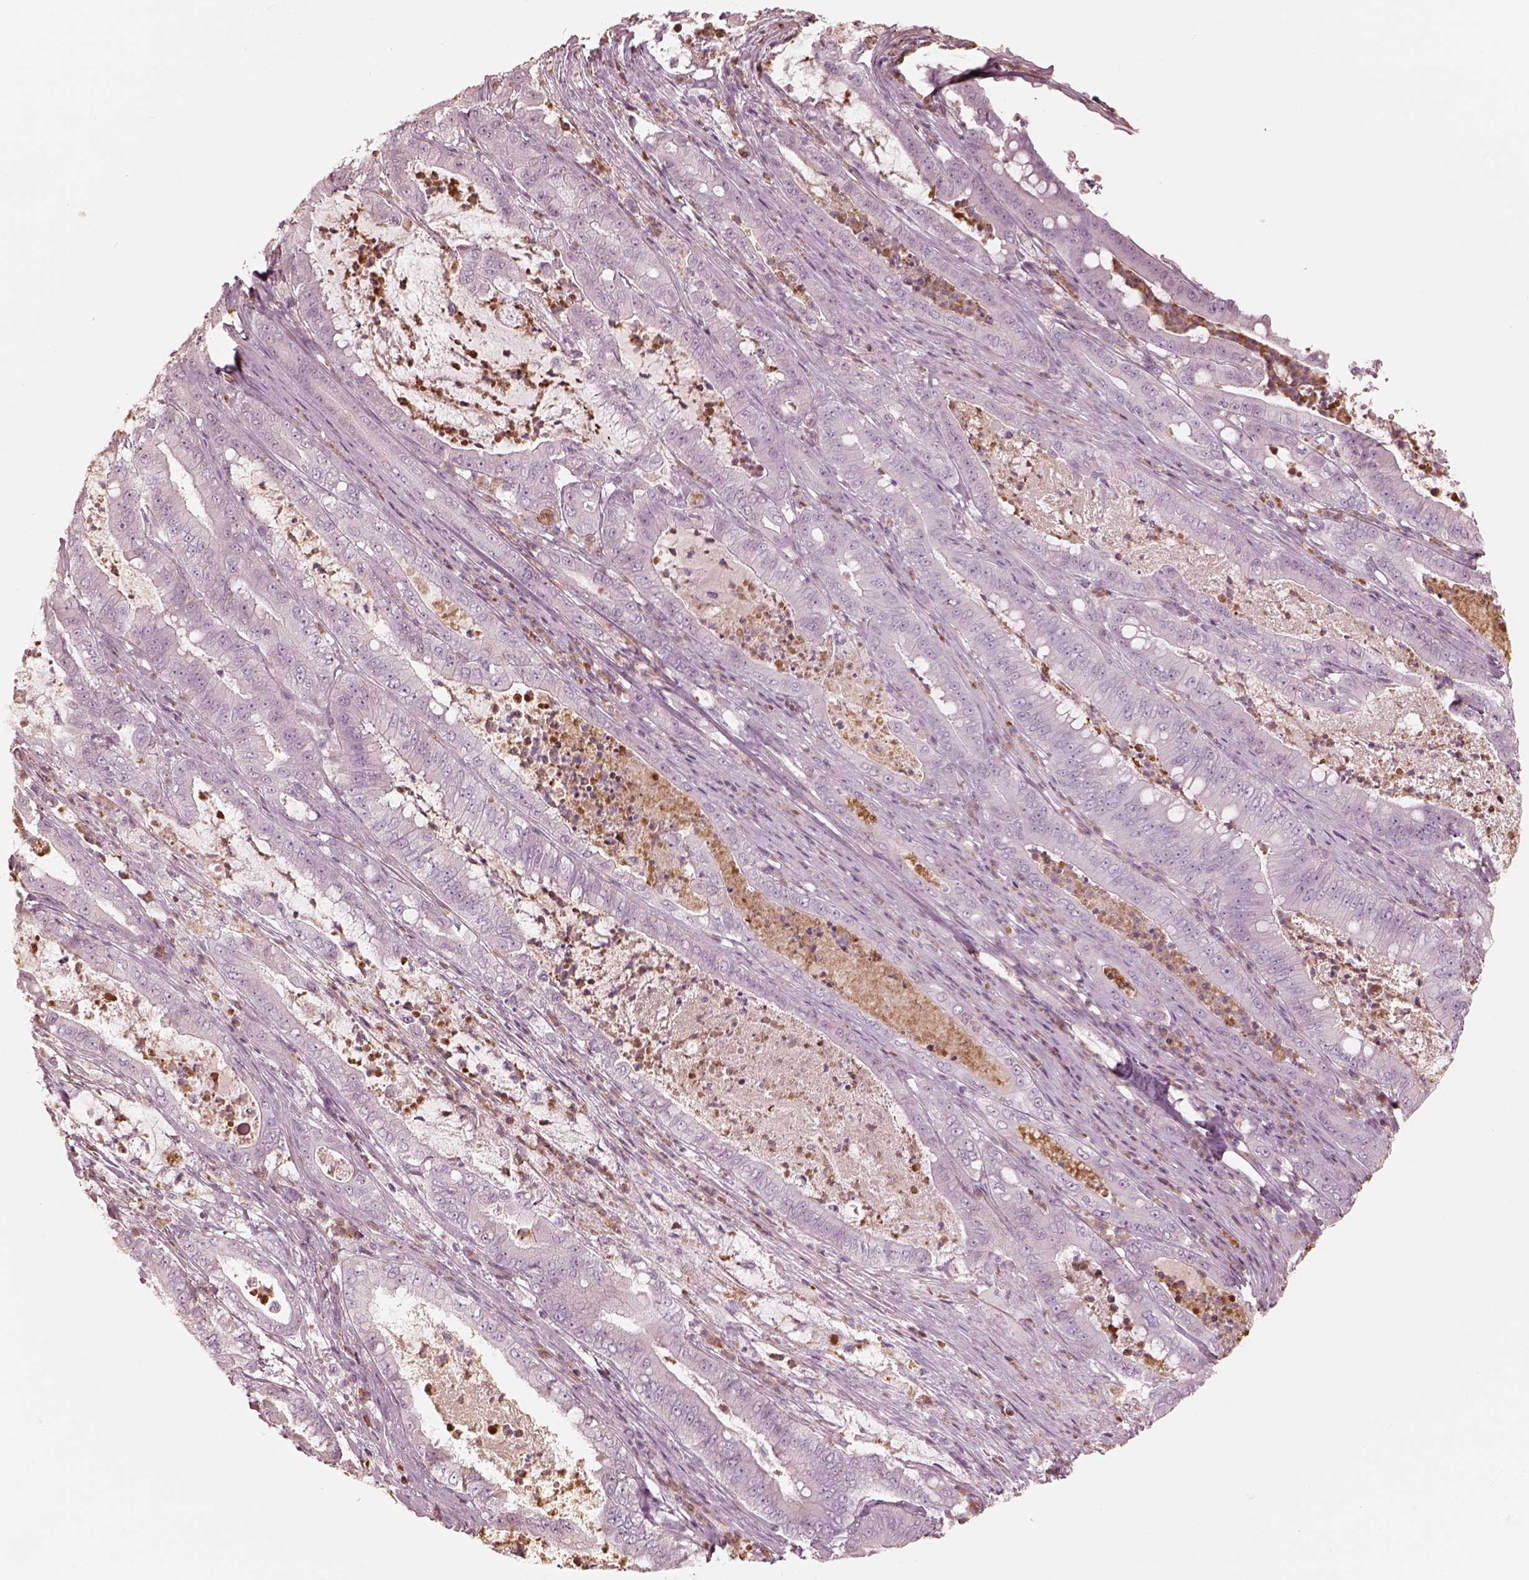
{"staining": {"intensity": "negative", "quantity": "none", "location": "none"}, "tissue": "pancreatic cancer", "cell_type": "Tumor cells", "image_type": "cancer", "snomed": [{"axis": "morphology", "description": "Adenocarcinoma, NOS"}, {"axis": "topography", "description": "Pancreas"}], "caption": "A micrograph of pancreatic cancer stained for a protein shows no brown staining in tumor cells. (DAB (3,3'-diaminobenzidine) immunohistochemistry (IHC) with hematoxylin counter stain).", "gene": "GPRIN1", "patient": {"sex": "male", "age": 71}}